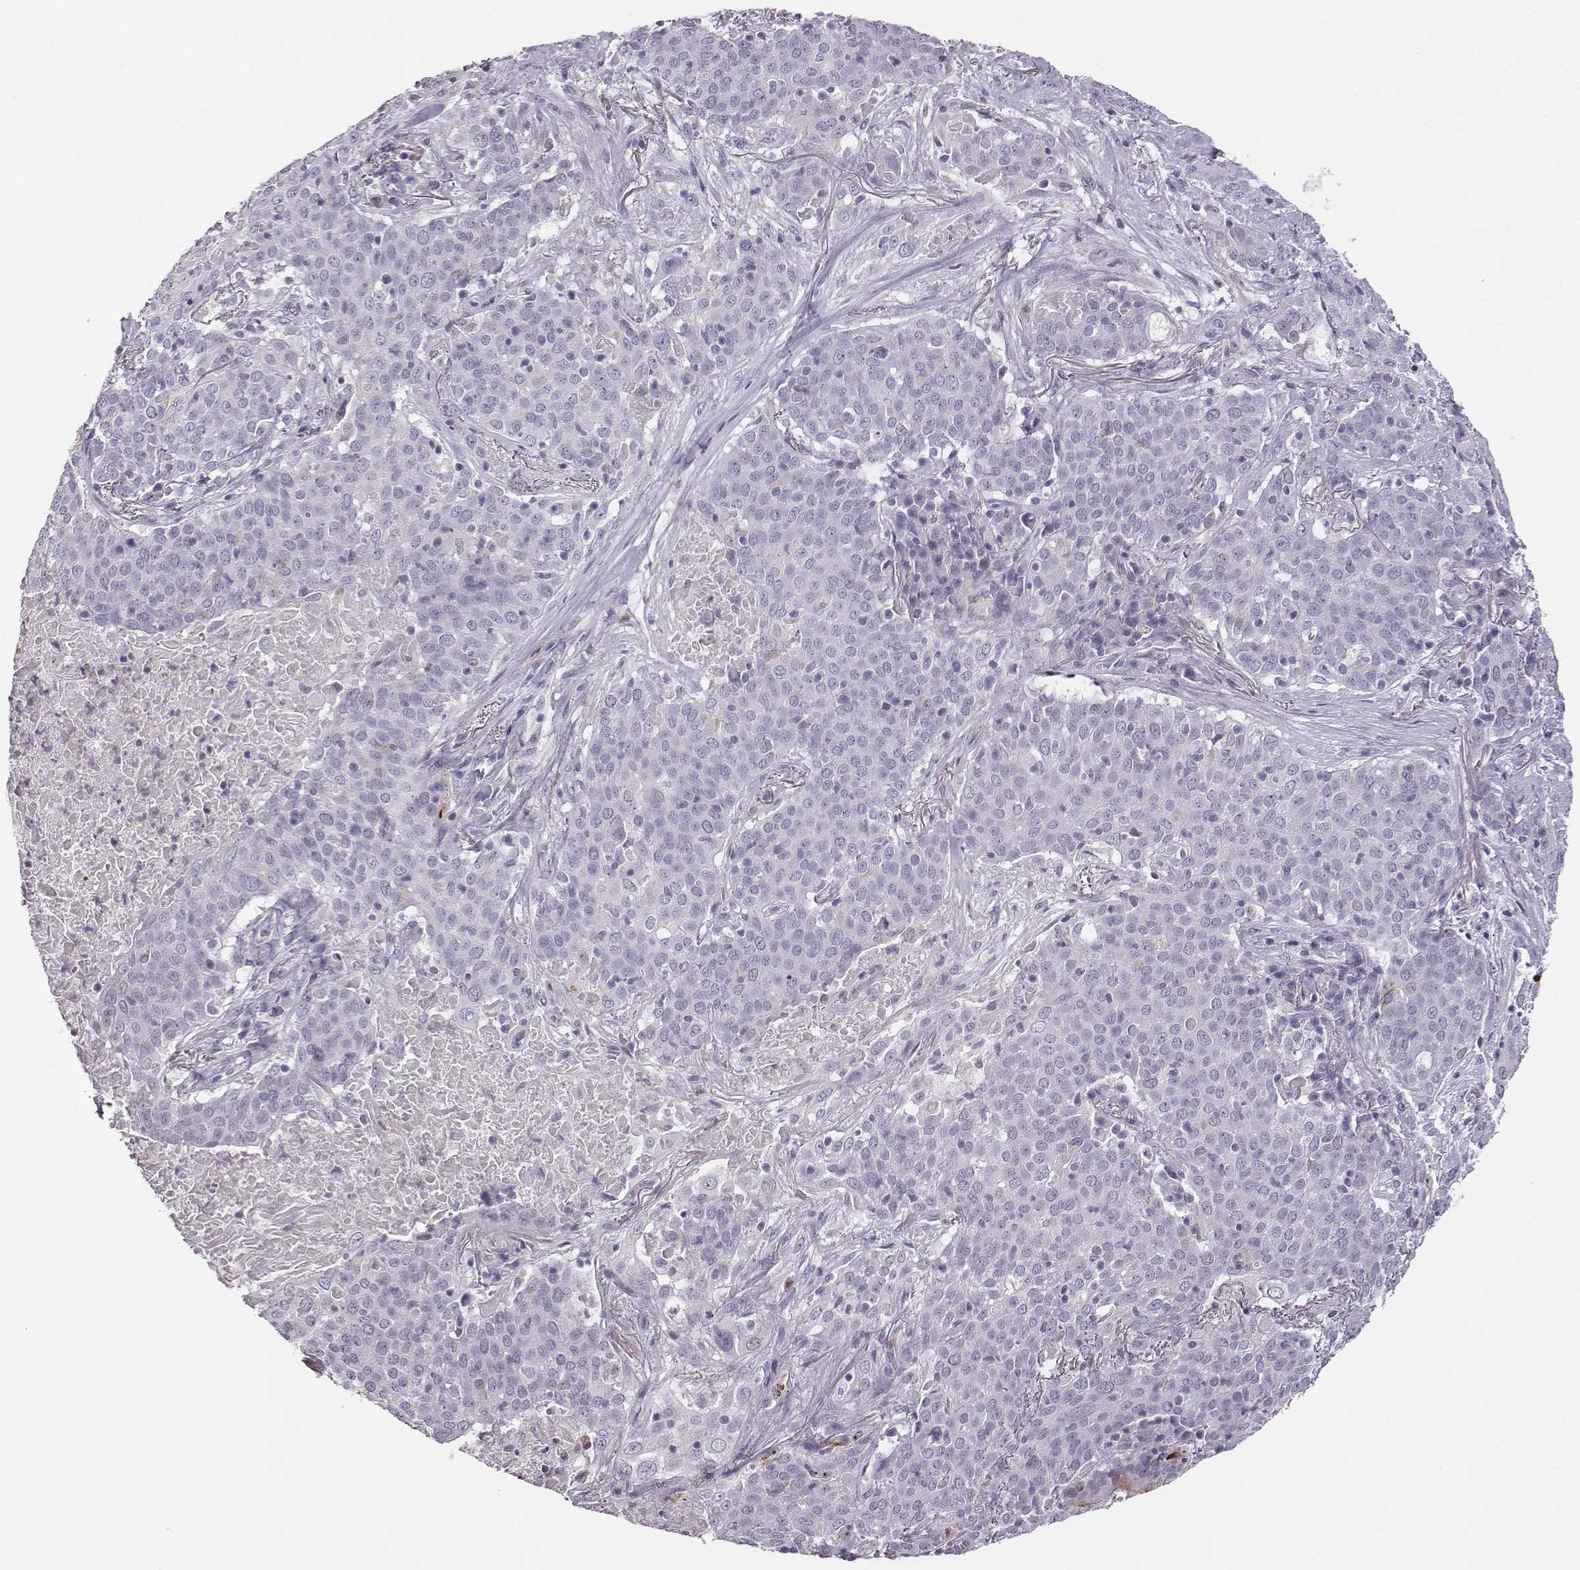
{"staining": {"intensity": "negative", "quantity": "none", "location": "none"}, "tissue": "lung cancer", "cell_type": "Tumor cells", "image_type": "cancer", "snomed": [{"axis": "morphology", "description": "Squamous cell carcinoma, NOS"}, {"axis": "topography", "description": "Lung"}], "caption": "The image displays no significant positivity in tumor cells of squamous cell carcinoma (lung). (Stains: DAB immunohistochemistry with hematoxylin counter stain, Microscopy: brightfield microscopy at high magnification).", "gene": "ADAM7", "patient": {"sex": "male", "age": 82}}